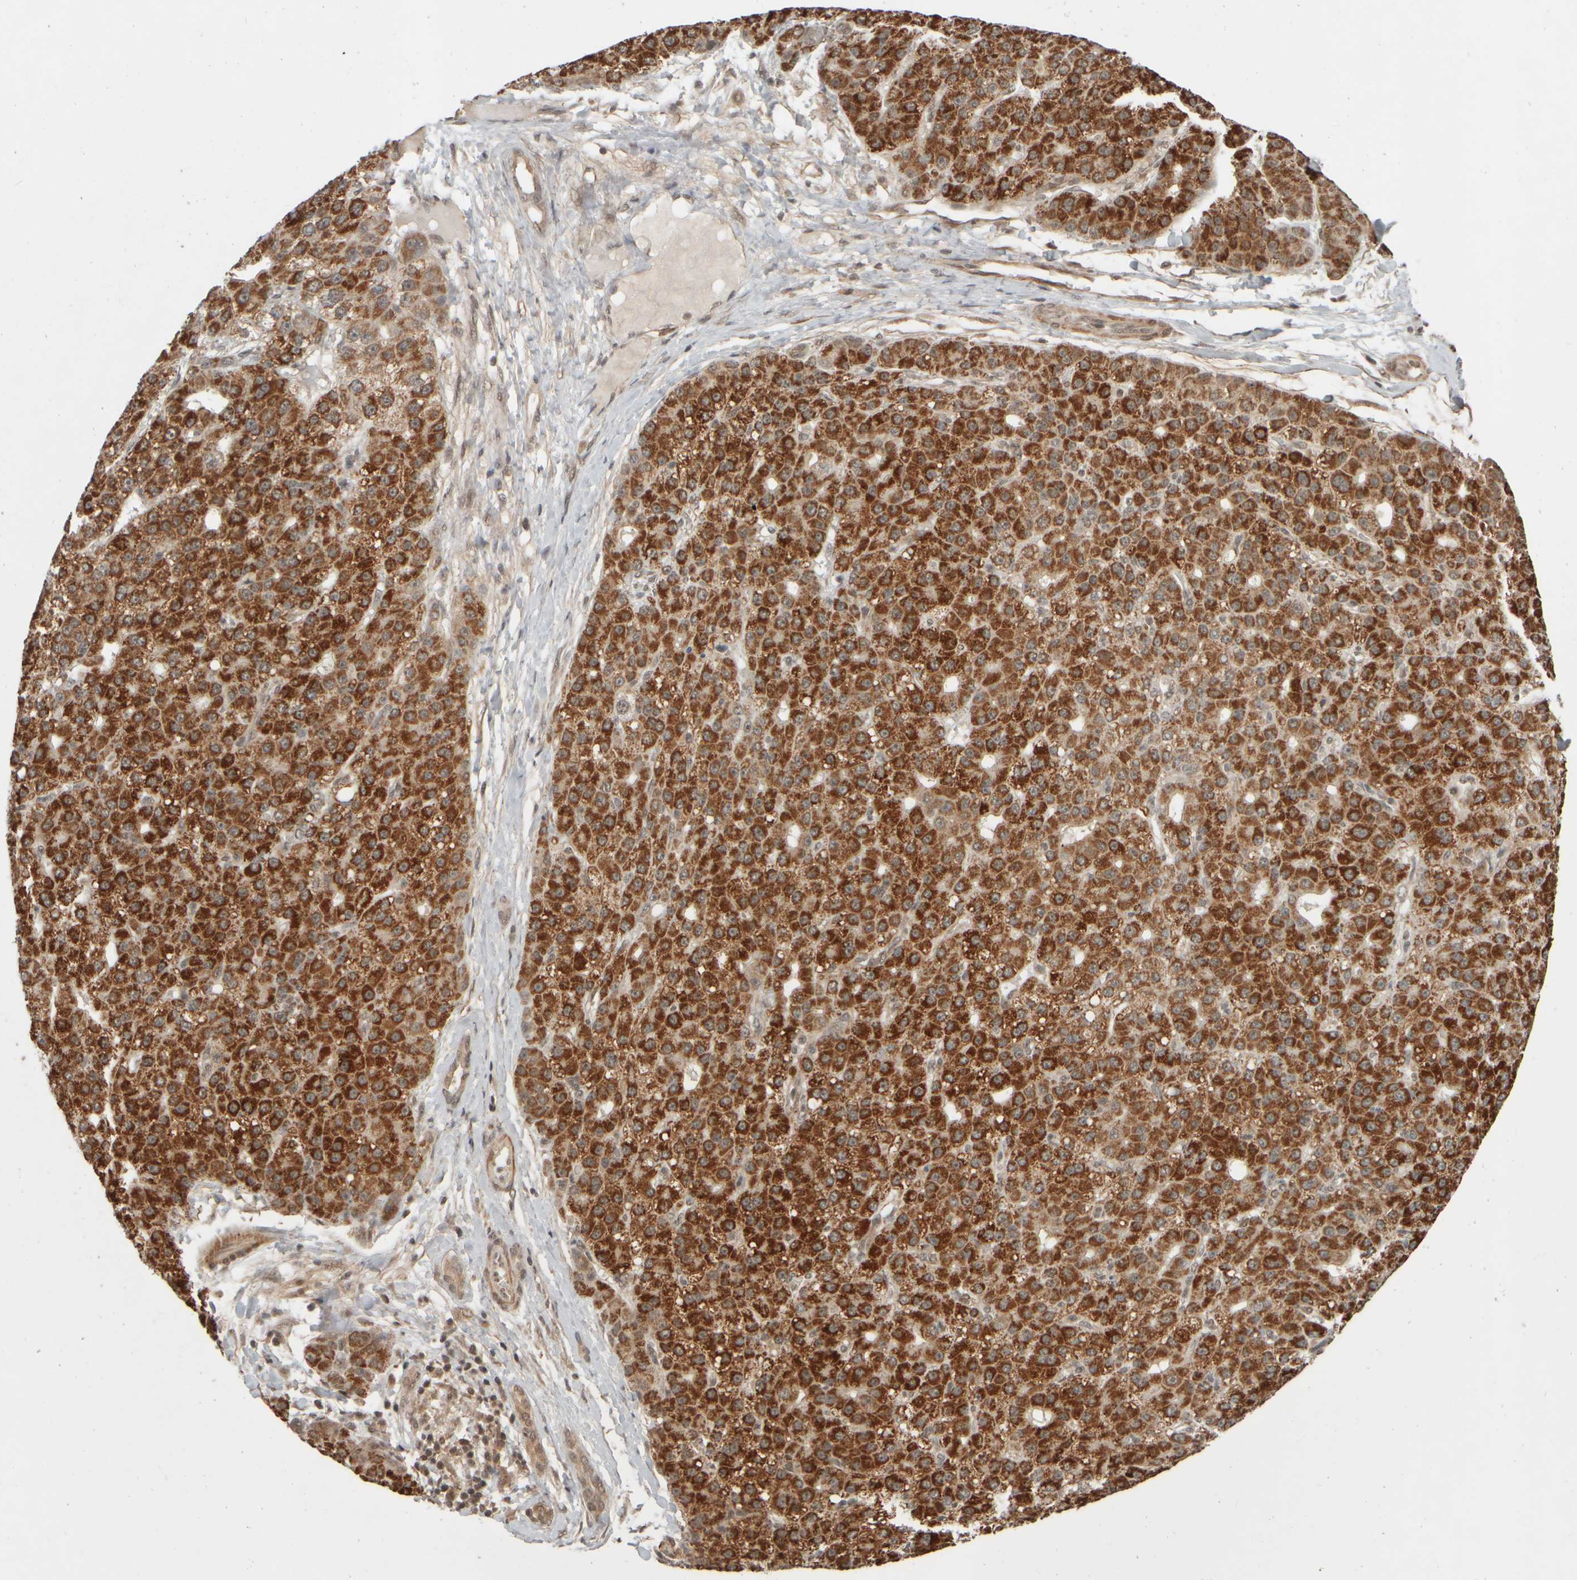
{"staining": {"intensity": "strong", "quantity": ">75%", "location": "cytoplasmic/membranous"}, "tissue": "liver cancer", "cell_type": "Tumor cells", "image_type": "cancer", "snomed": [{"axis": "morphology", "description": "Carcinoma, Hepatocellular, NOS"}, {"axis": "topography", "description": "Liver"}], "caption": "Immunohistochemical staining of human liver cancer exhibits strong cytoplasmic/membranous protein positivity in about >75% of tumor cells.", "gene": "SYNRG", "patient": {"sex": "male", "age": 67}}